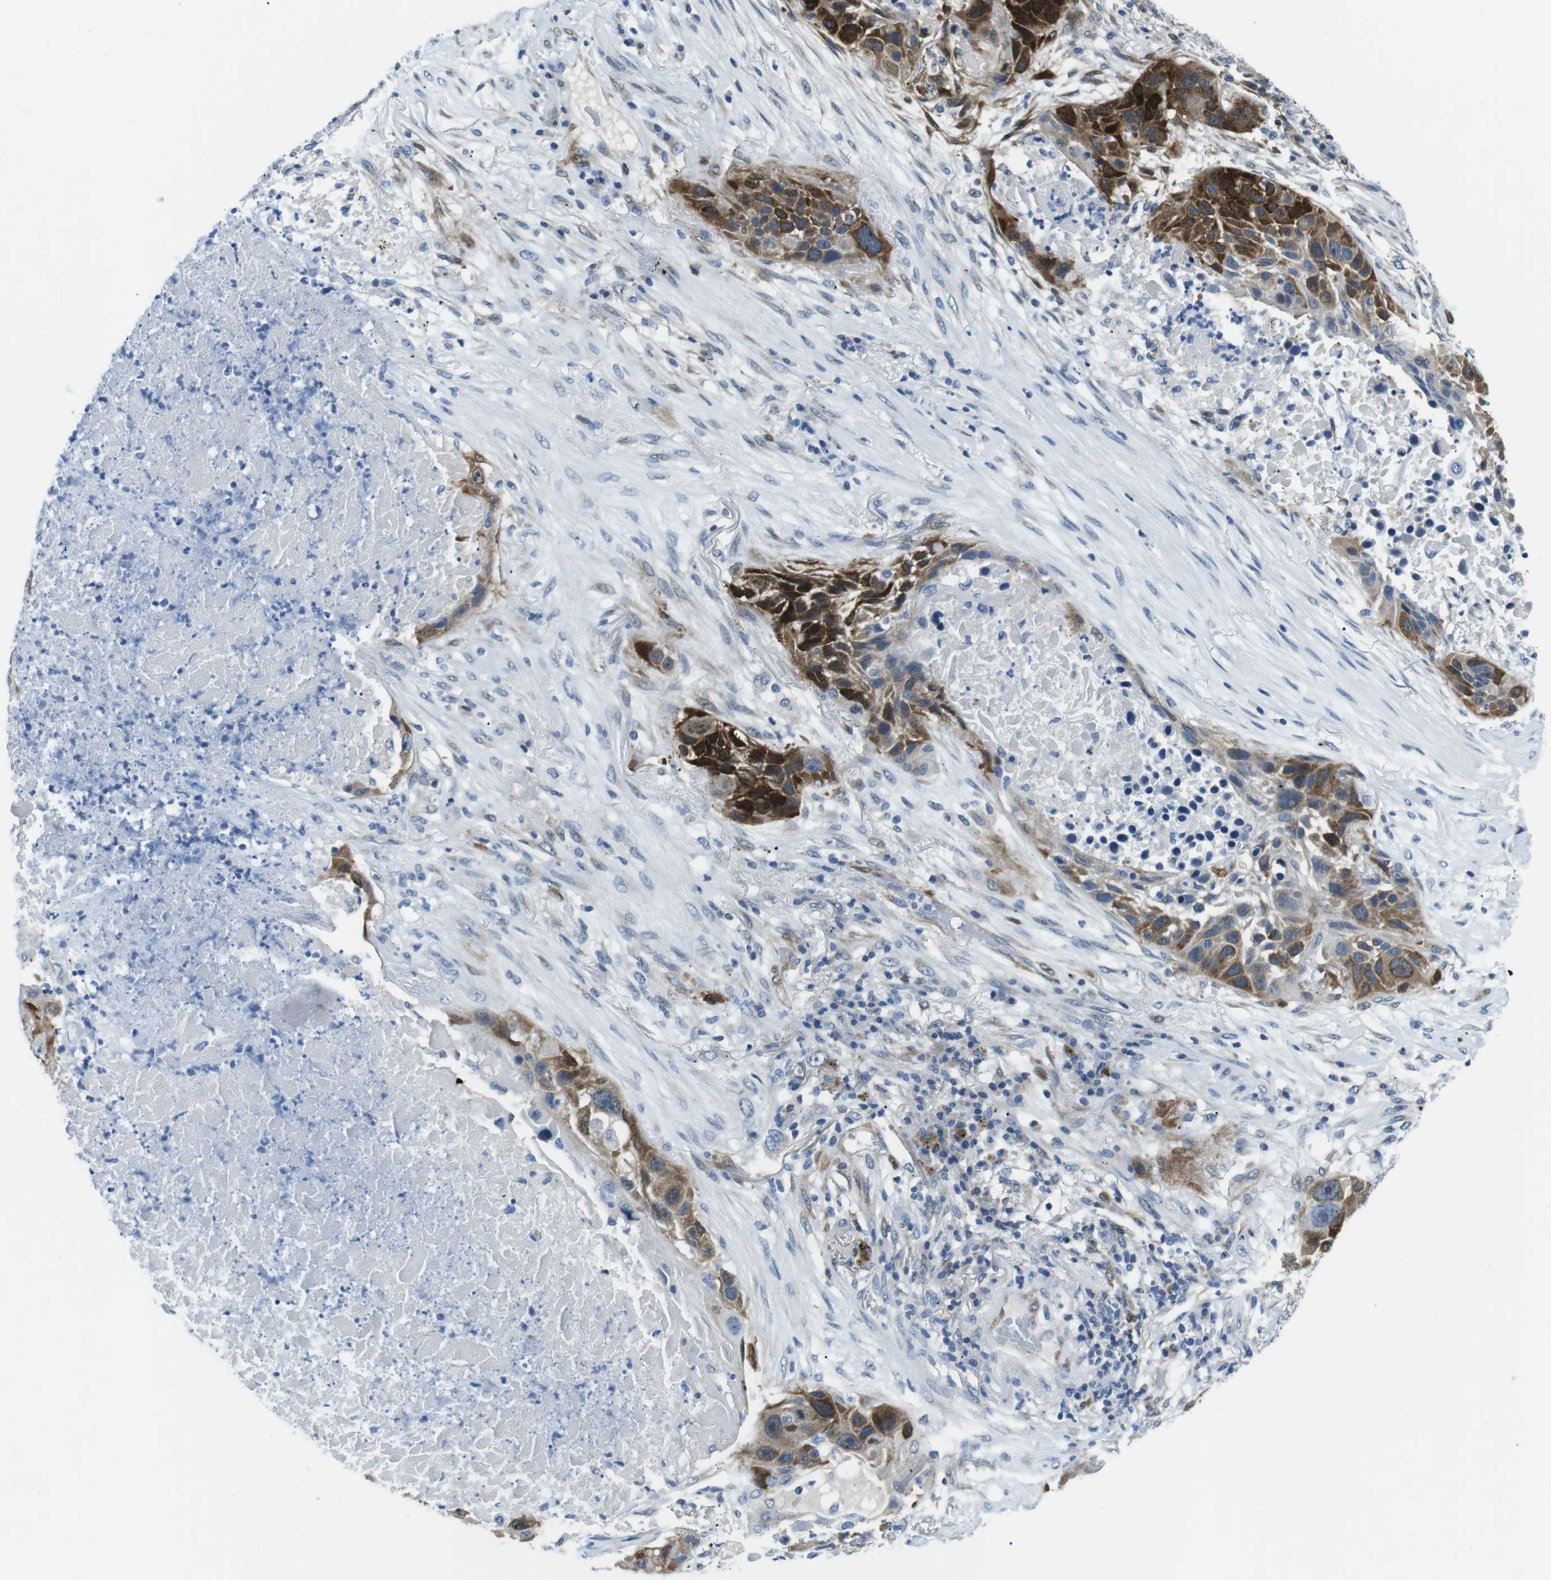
{"staining": {"intensity": "strong", "quantity": ">75%", "location": "cytoplasmic/membranous"}, "tissue": "lung cancer", "cell_type": "Tumor cells", "image_type": "cancer", "snomed": [{"axis": "morphology", "description": "Squamous cell carcinoma, NOS"}, {"axis": "topography", "description": "Lung"}], "caption": "IHC histopathology image of neoplastic tissue: squamous cell carcinoma (lung) stained using immunohistochemistry displays high levels of strong protein expression localized specifically in the cytoplasmic/membranous of tumor cells, appearing as a cytoplasmic/membranous brown color.", "gene": "PHLDA1", "patient": {"sex": "male", "age": 57}}